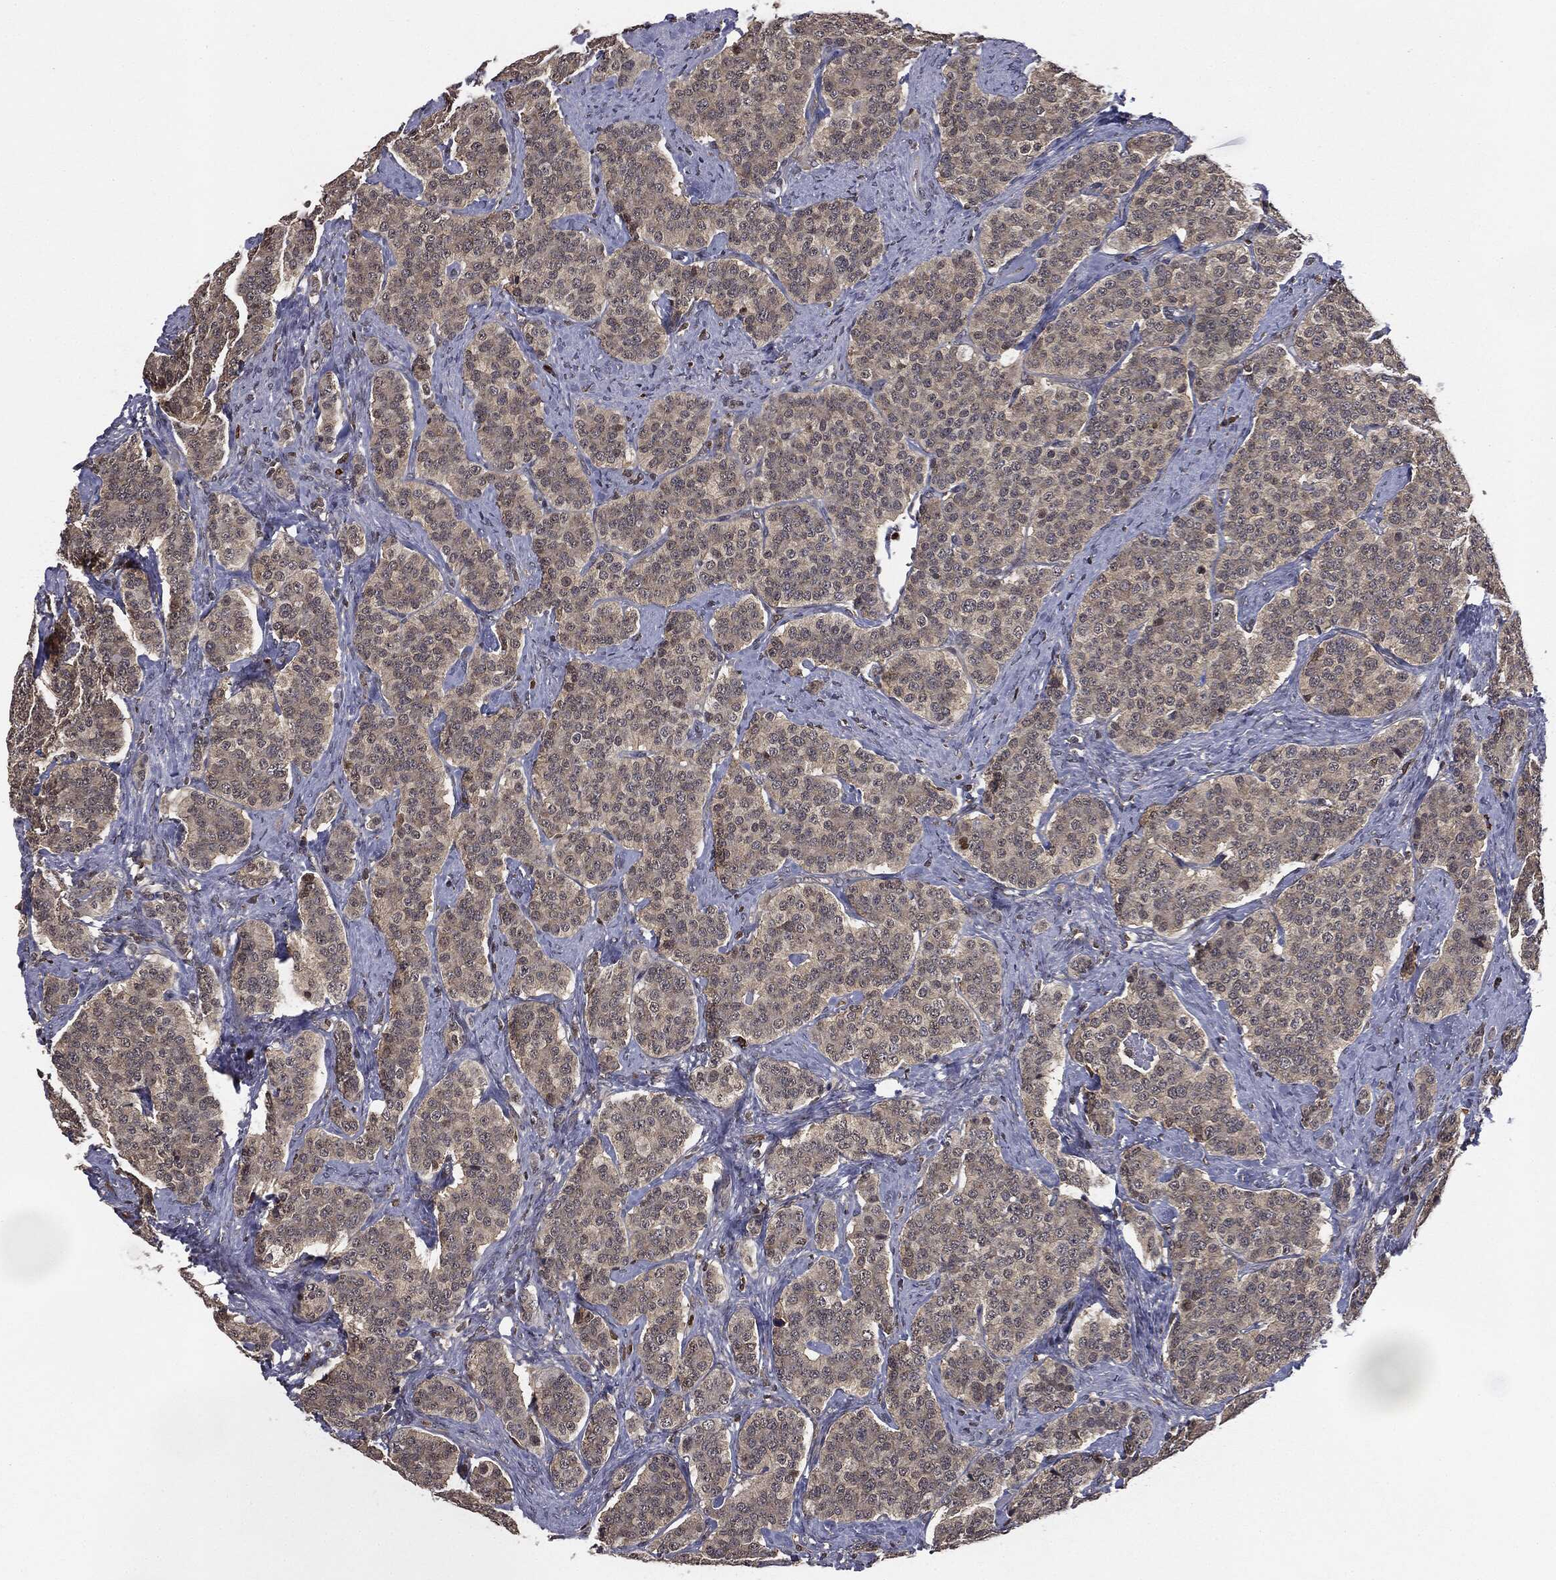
{"staining": {"intensity": "negative", "quantity": "none", "location": "none"}, "tissue": "carcinoid", "cell_type": "Tumor cells", "image_type": "cancer", "snomed": [{"axis": "morphology", "description": "Carcinoid, malignant, NOS"}, {"axis": "topography", "description": "Small intestine"}], "caption": "Histopathology image shows no significant protein expression in tumor cells of carcinoid.", "gene": "TBC1D22A", "patient": {"sex": "female", "age": 58}}